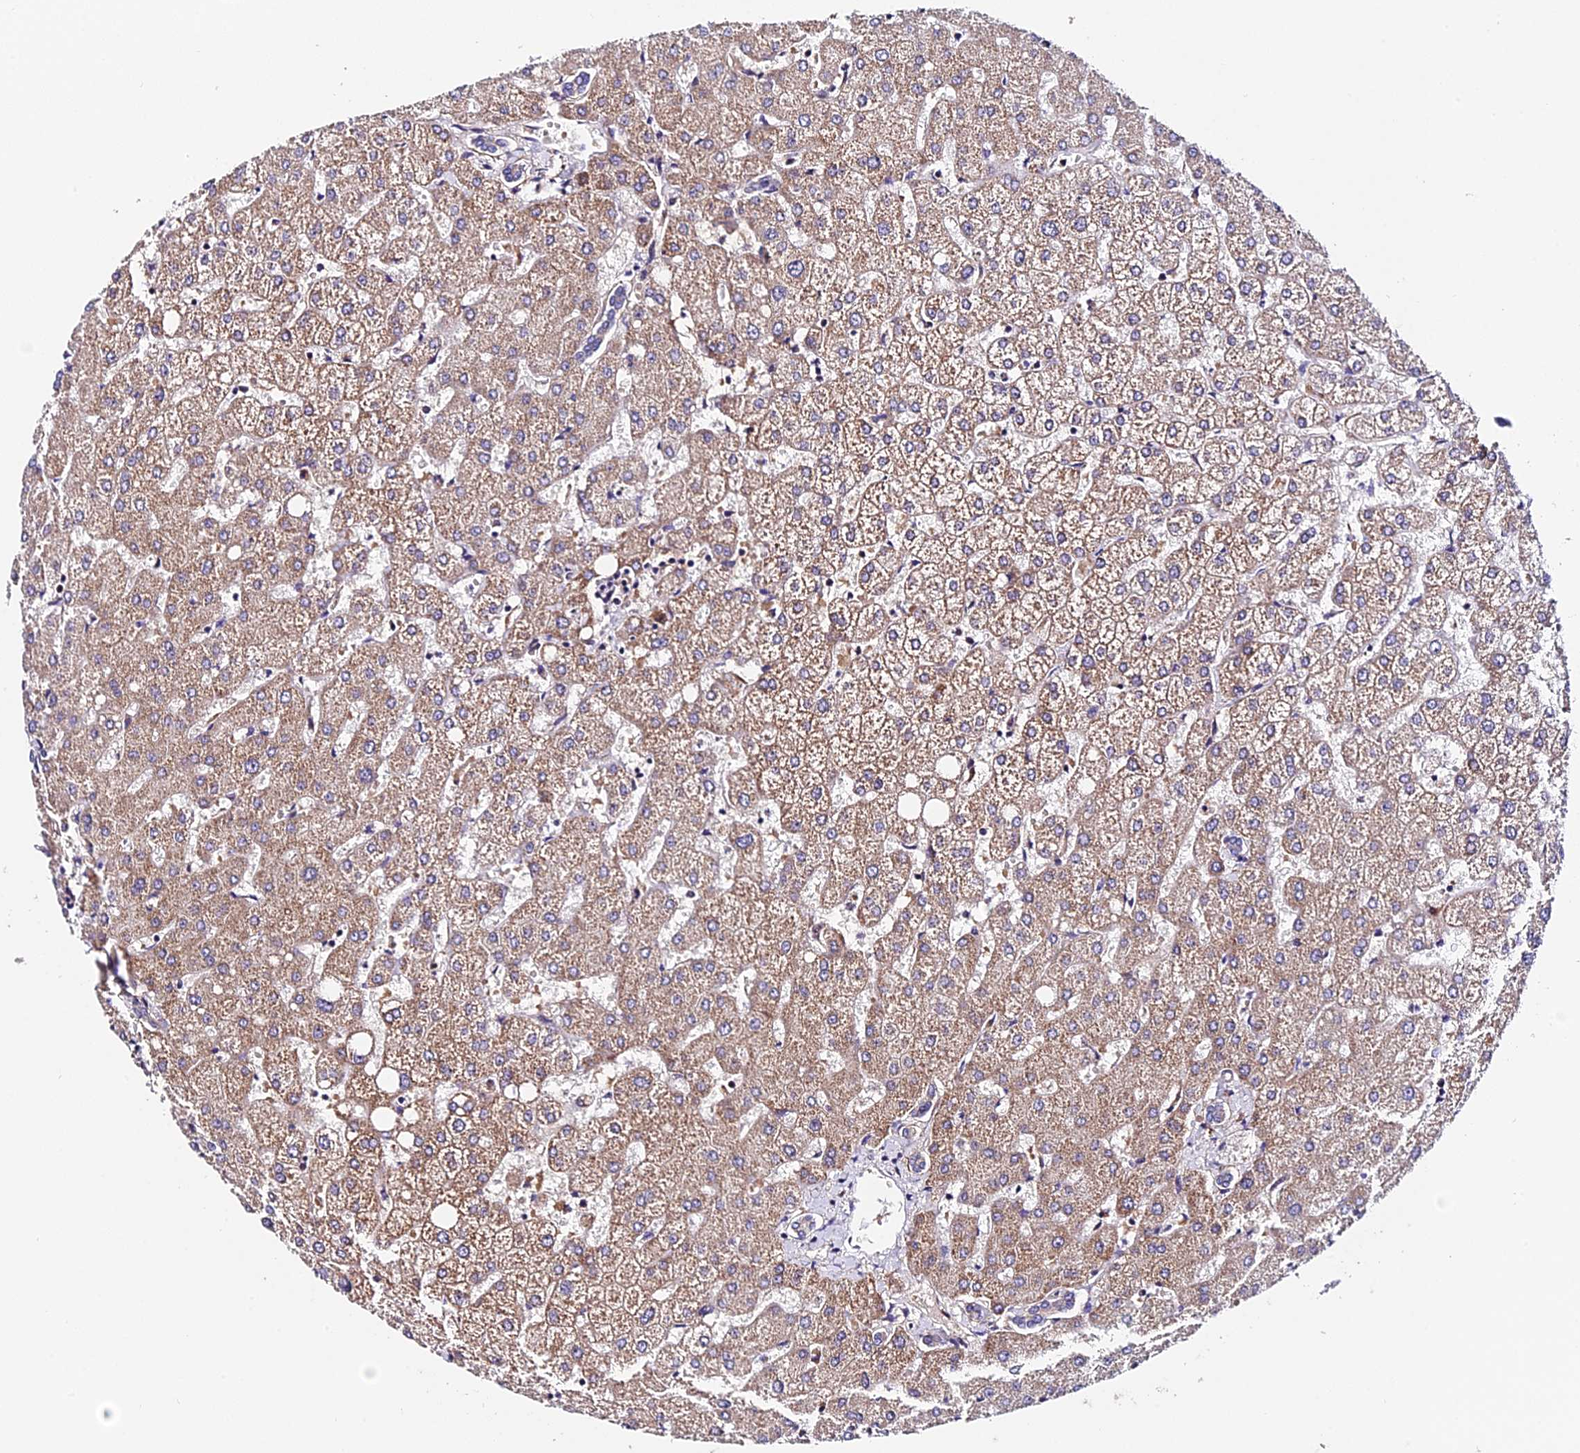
{"staining": {"intensity": "weak", "quantity": "<25%", "location": "cytoplasmic/membranous"}, "tissue": "liver", "cell_type": "Cholangiocytes", "image_type": "normal", "snomed": [{"axis": "morphology", "description": "Normal tissue, NOS"}, {"axis": "topography", "description": "Liver"}], "caption": "Immunohistochemical staining of unremarkable human liver demonstrates no significant expression in cholangiocytes. (Brightfield microscopy of DAB IHC at high magnification).", "gene": "TRMT1", "patient": {"sex": "female", "age": 54}}